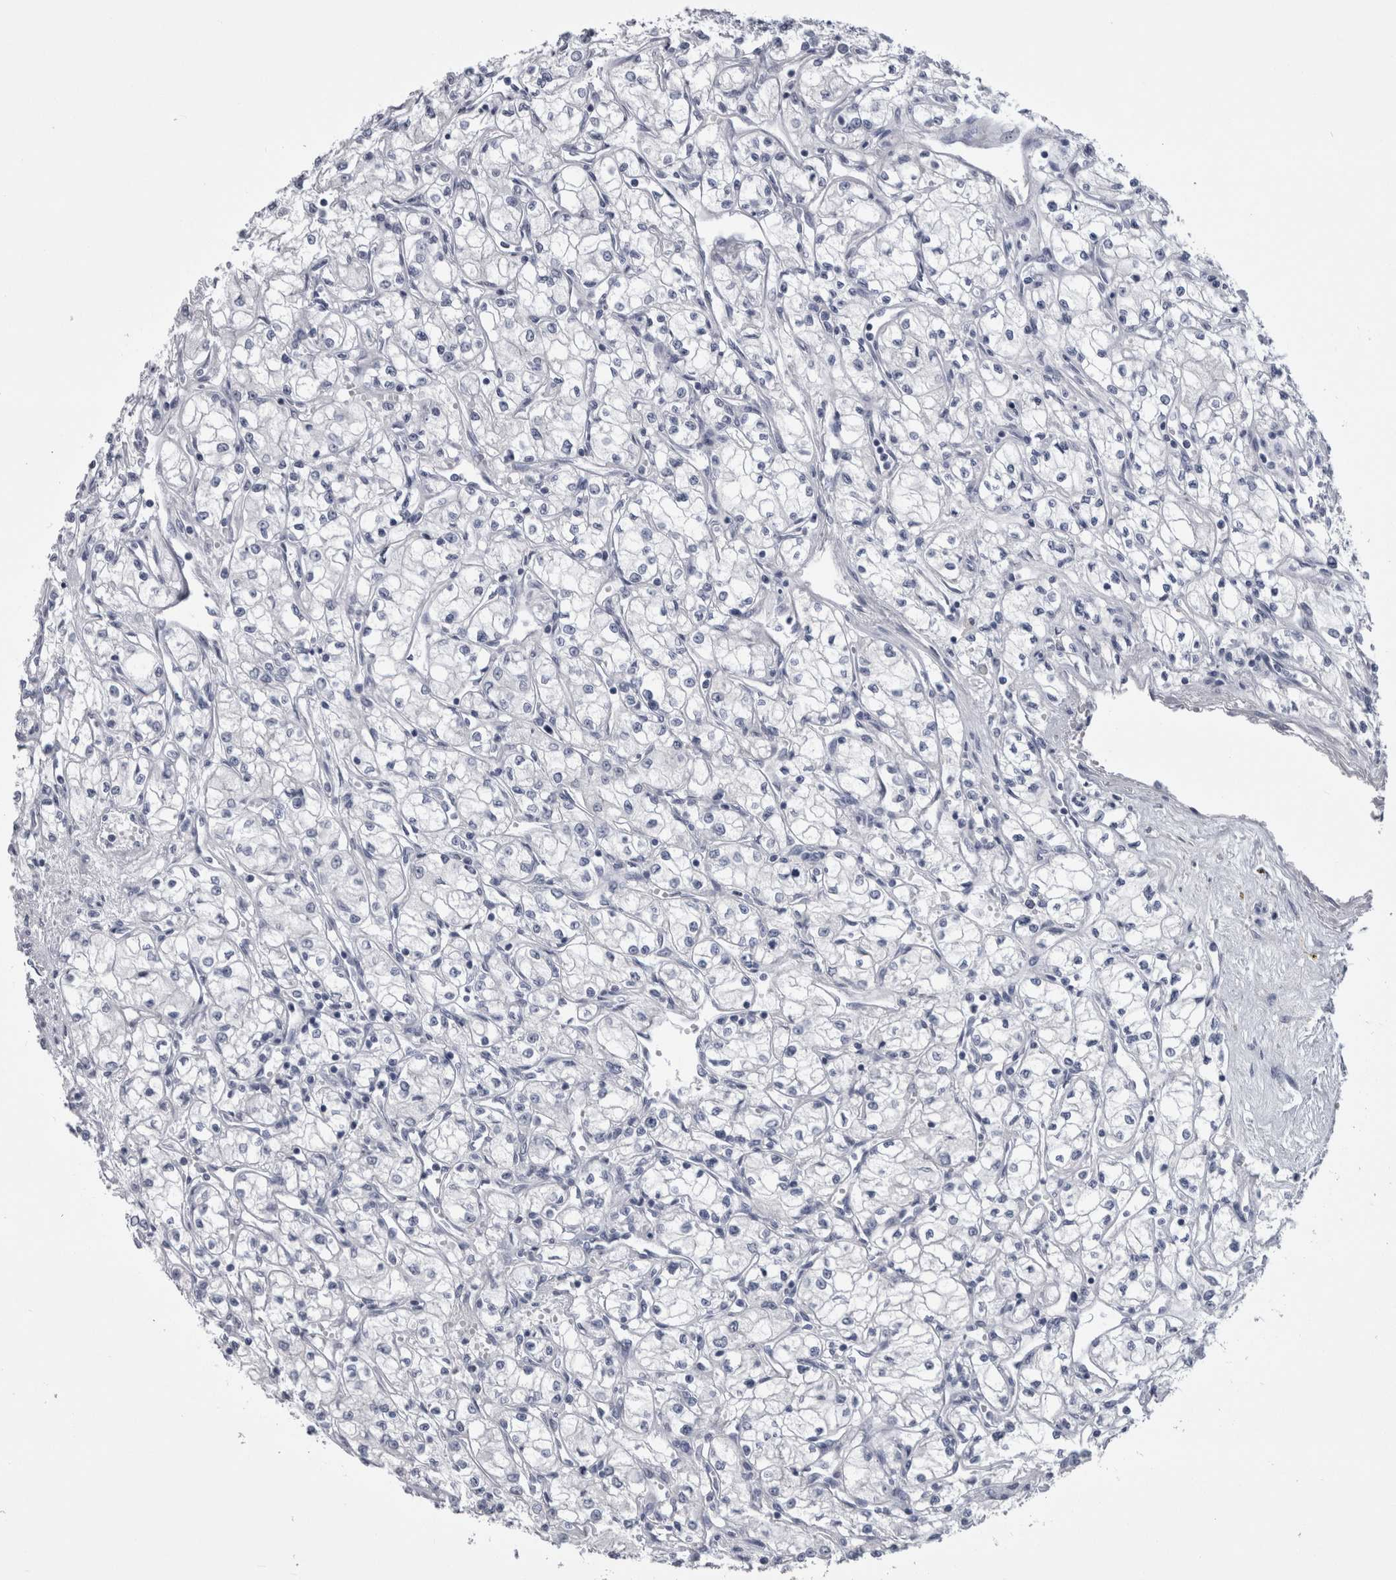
{"staining": {"intensity": "negative", "quantity": "none", "location": "none"}, "tissue": "renal cancer", "cell_type": "Tumor cells", "image_type": "cancer", "snomed": [{"axis": "morphology", "description": "Normal tissue, NOS"}, {"axis": "morphology", "description": "Adenocarcinoma, NOS"}, {"axis": "topography", "description": "Kidney"}], "caption": "A high-resolution micrograph shows immunohistochemistry (IHC) staining of renal adenocarcinoma, which displays no significant expression in tumor cells.", "gene": "PAX5", "patient": {"sex": "male", "age": 59}}